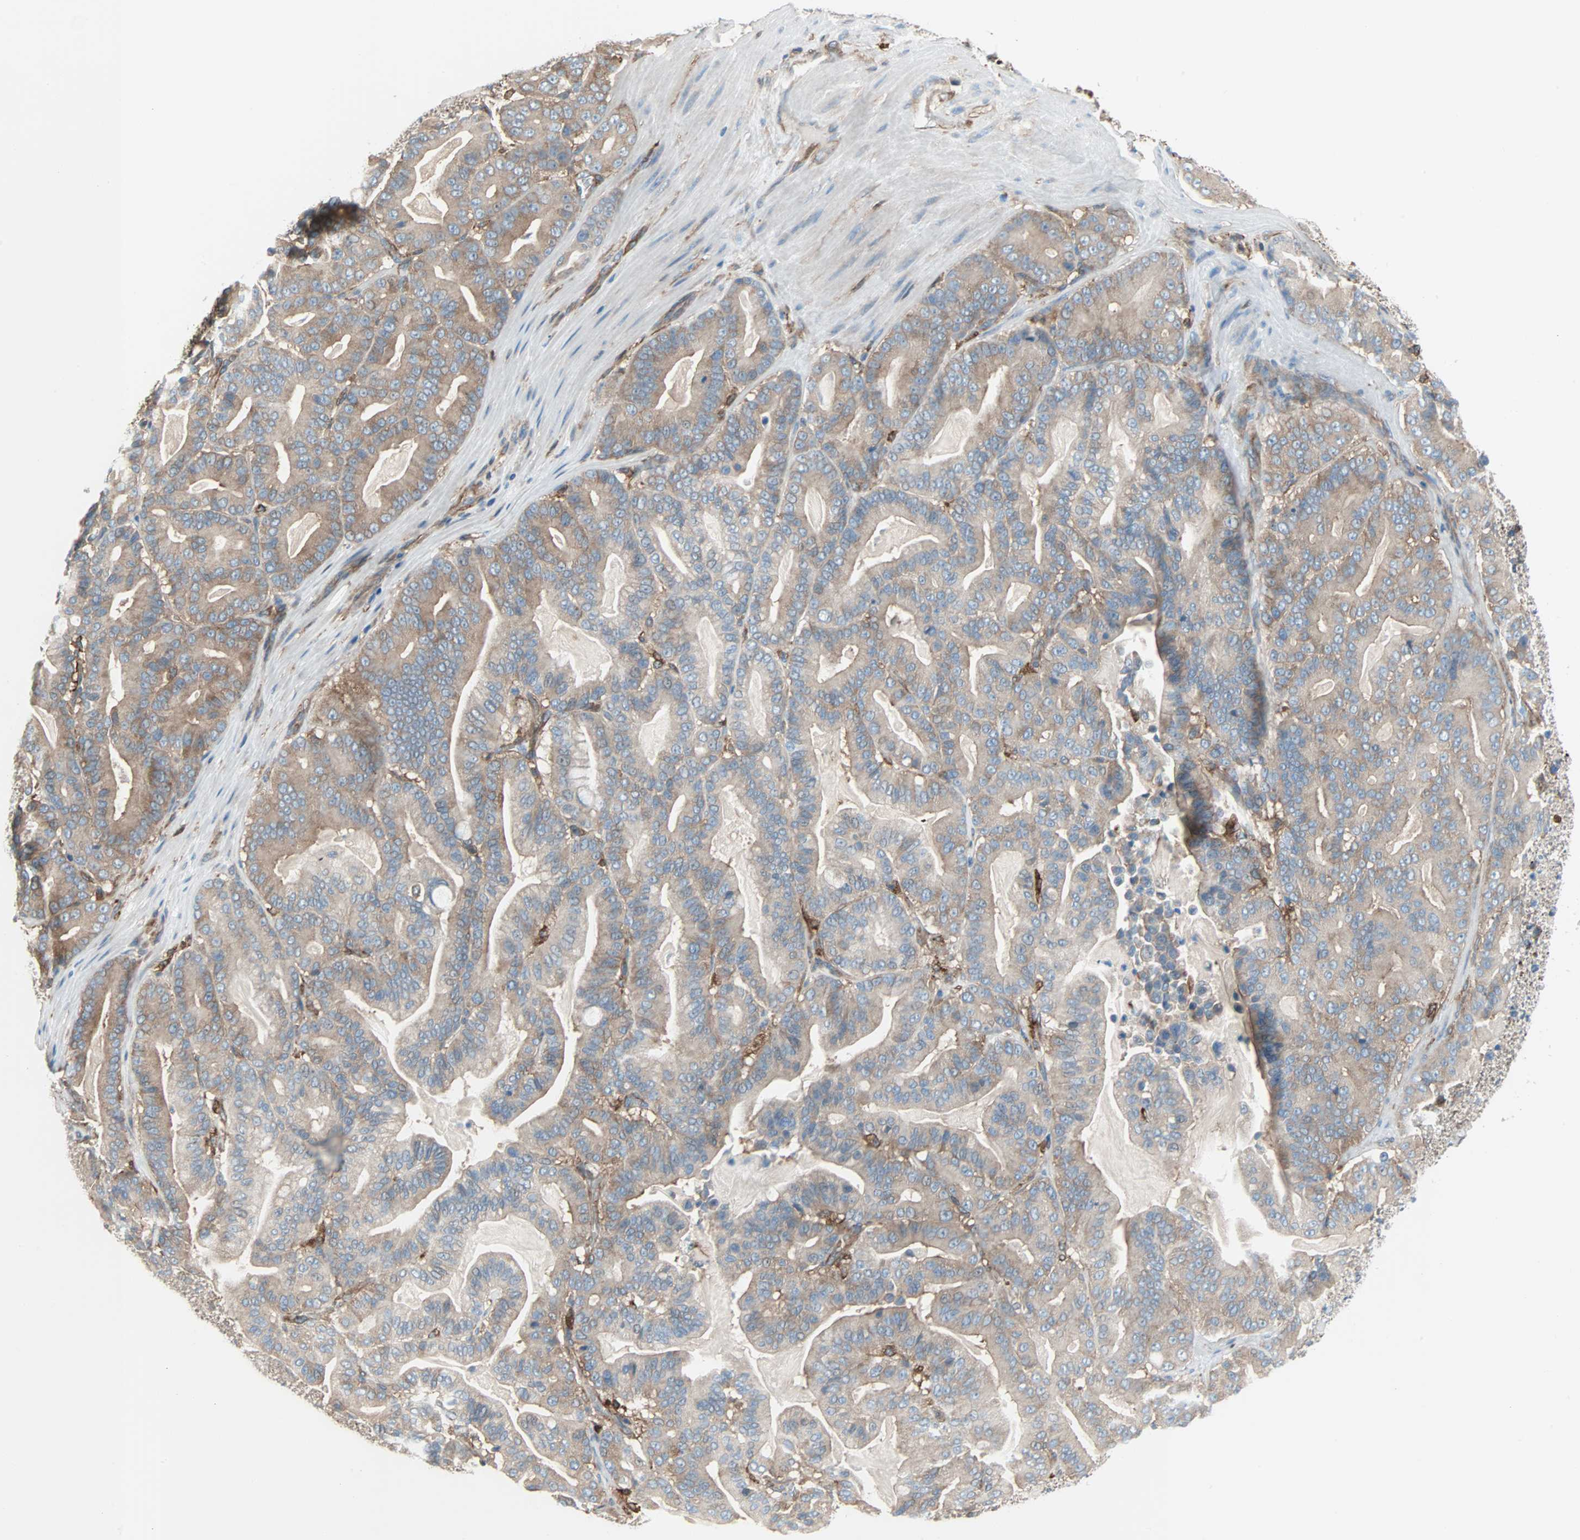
{"staining": {"intensity": "weak", "quantity": ">75%", "location": "cytoplasmic/membranous"}, "tissue": "pancreatic cancer", "cell_type": "Tumor cells", "image_type": "cancer", "snomed": [{"axis": "morphology", "description": "Adenocarcinoma, NOS"}, {"axis": "topography", "description": "Pancreas"}], "caption": "Pancreatic cancer stained with a brown dye reveals weak cytoplasmic/membranous positive positivity in approximately >75% of tumor cells.", "gene": "EPB41L2", "patient": {"sex": "male", "age": 63}}